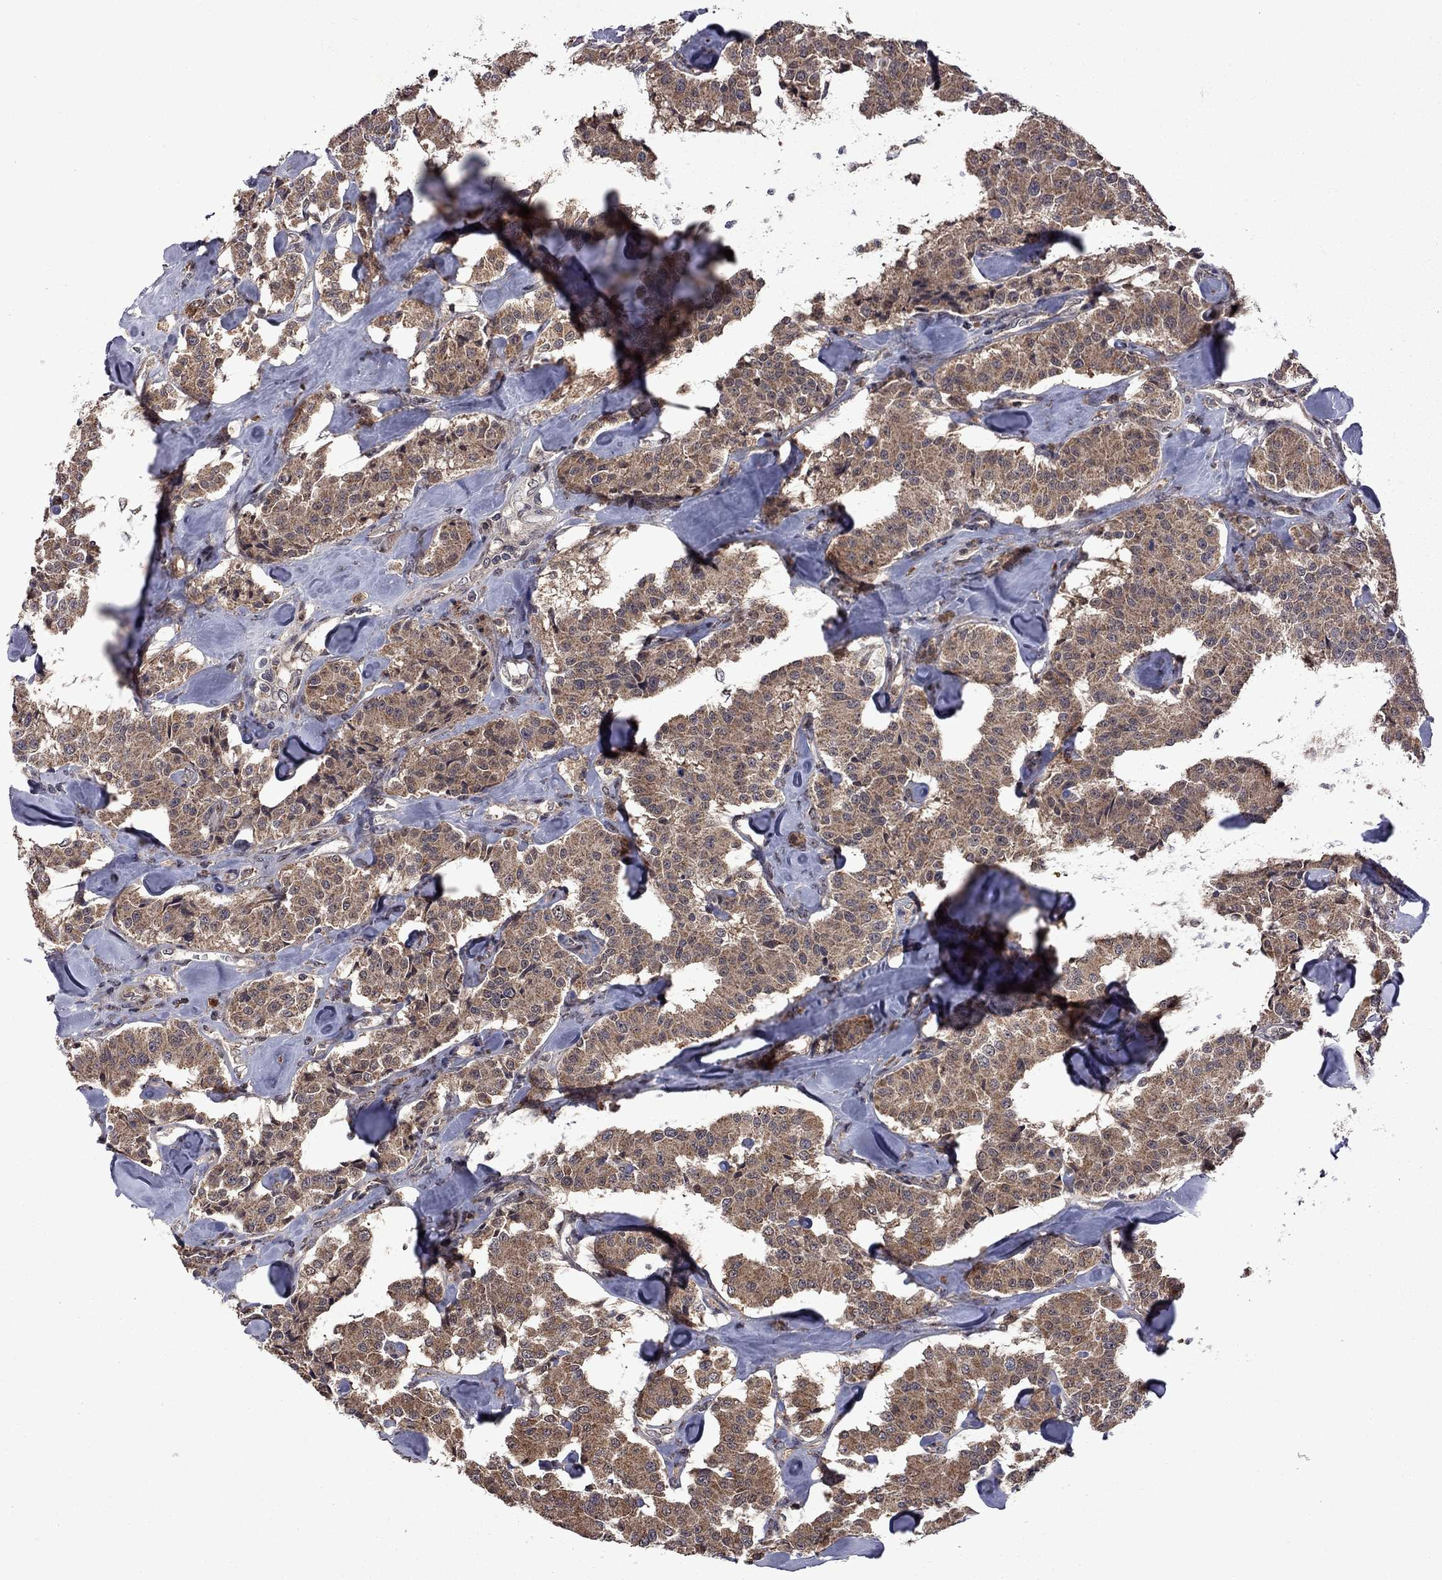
{"staining": {"intensity": "moderate", "quantity": ">75%", "location": "cytoplasmic/membranous"}, "tissue": "carcinoid", "cell_type": "Tumor cells", "image_type": "cancer", "snomed": [{"axis": "morphology", "description": "Carcinoid, malignant, NOS"}, {"axis": "topography", "description": "Pancreas"}], "caption": "Moderate cytoplasmic/membranous positivity for a protein is identified in about >75% of tumor cells of carcinoid (malignant) using immunohistochemistry.", "gene": "IPP", "patient": {"sex": "male", "age": 41}}